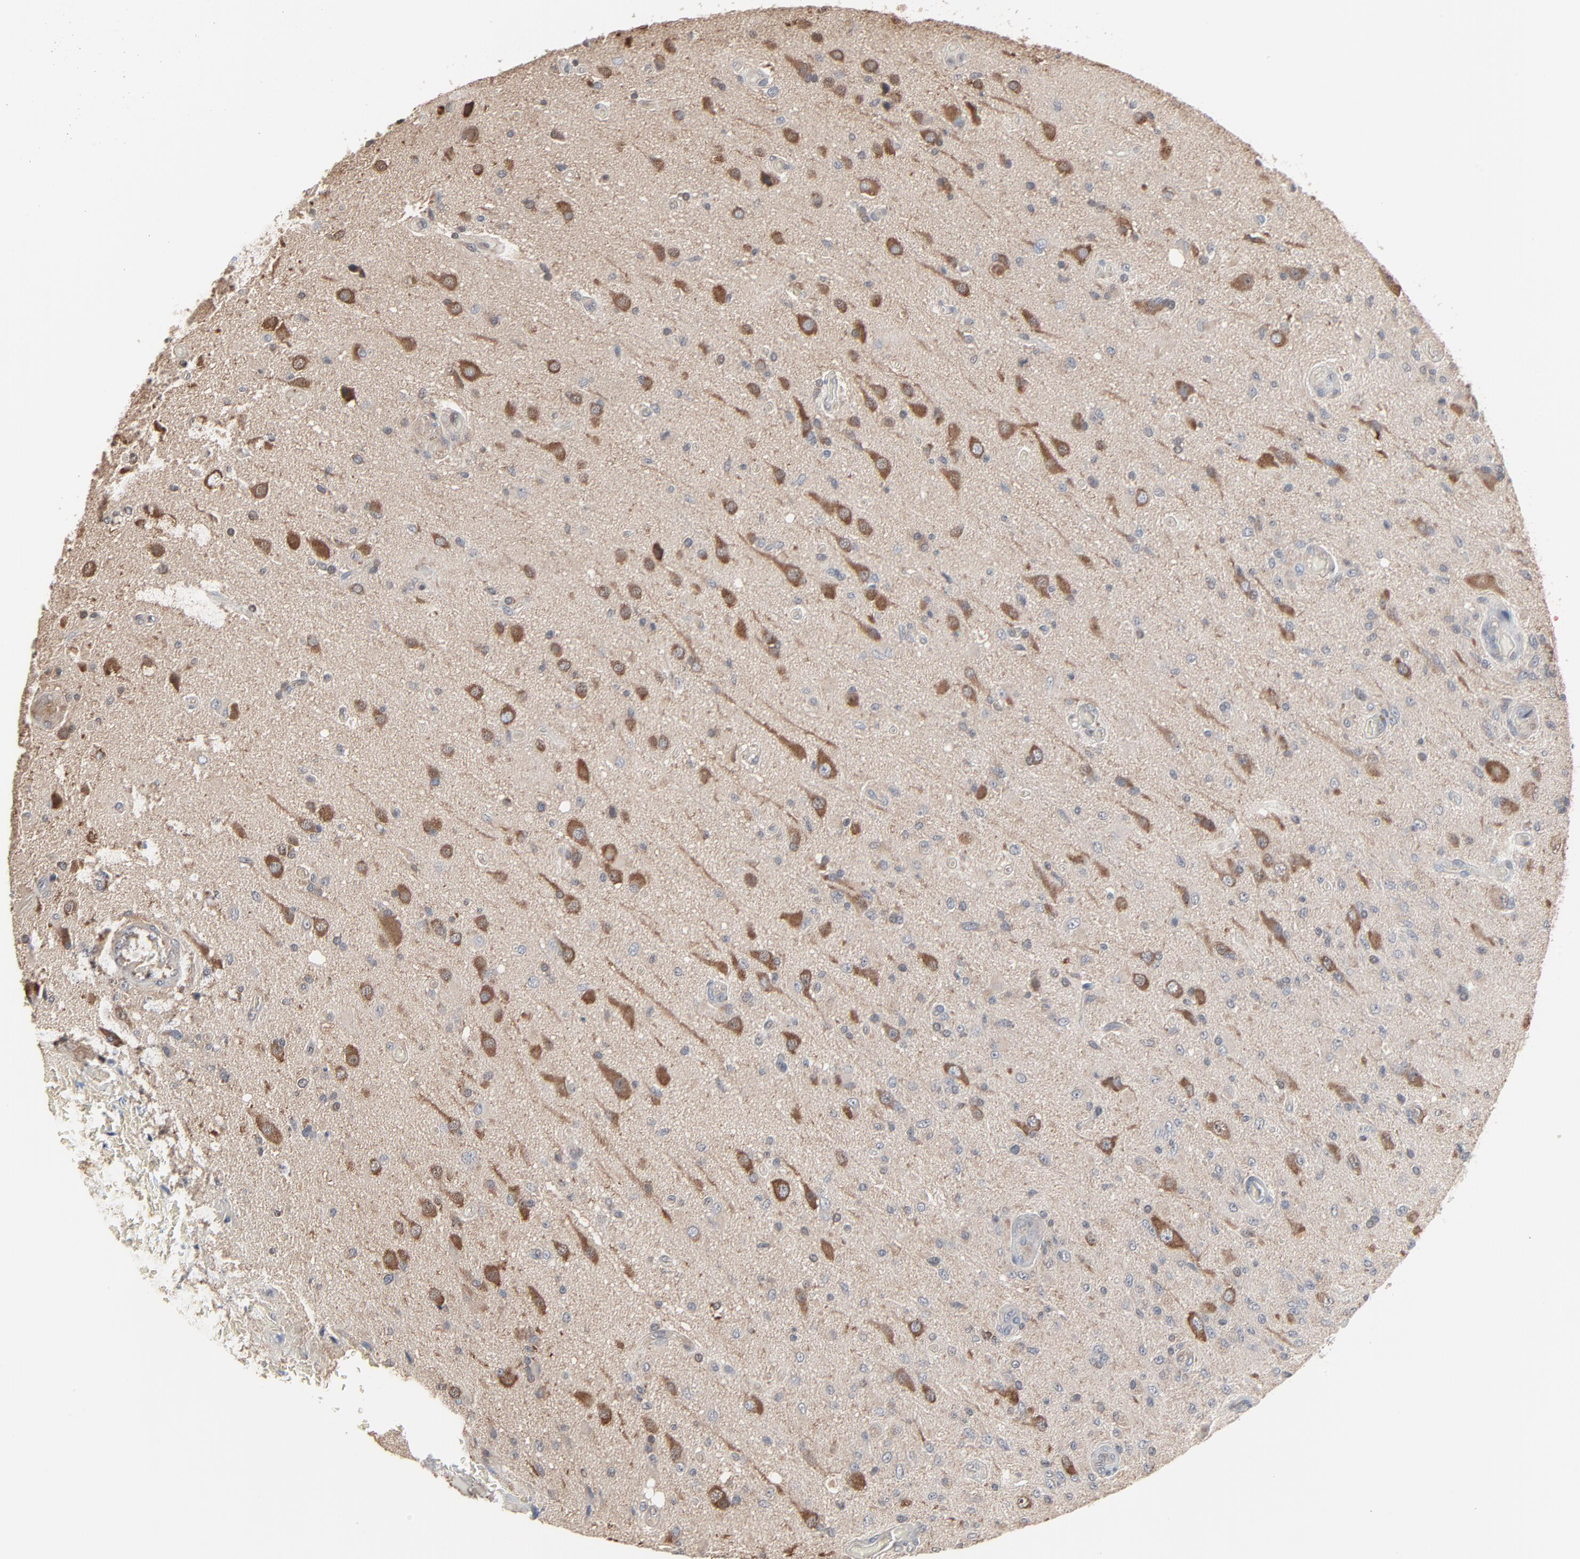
{"staining": {"intensity": "moderate", "quantity": "<25%", "location": "cytoplasmic/membranous"}, "tissue": "glioma", "cell_type": "Tumor cells", "image_type": "cancer", "snomed": [{"axis": "morphology", "description": "Normal tissue, NOS"}, {"axis": "morphology", "description": "Glioma, malignant, High grade"}, {"axis": "topography", "description": "Cerebral cortex"}], "caption": "Immunohistochemistry (IHC) micrograph of glioma stained for a protein (brown), which demonstrates low levels of moderate cytoplasmic/membranous positivity in about <25% of tumor cells.", "gene": "CCT5", "patient": {"sex": "male", "age": 77}}